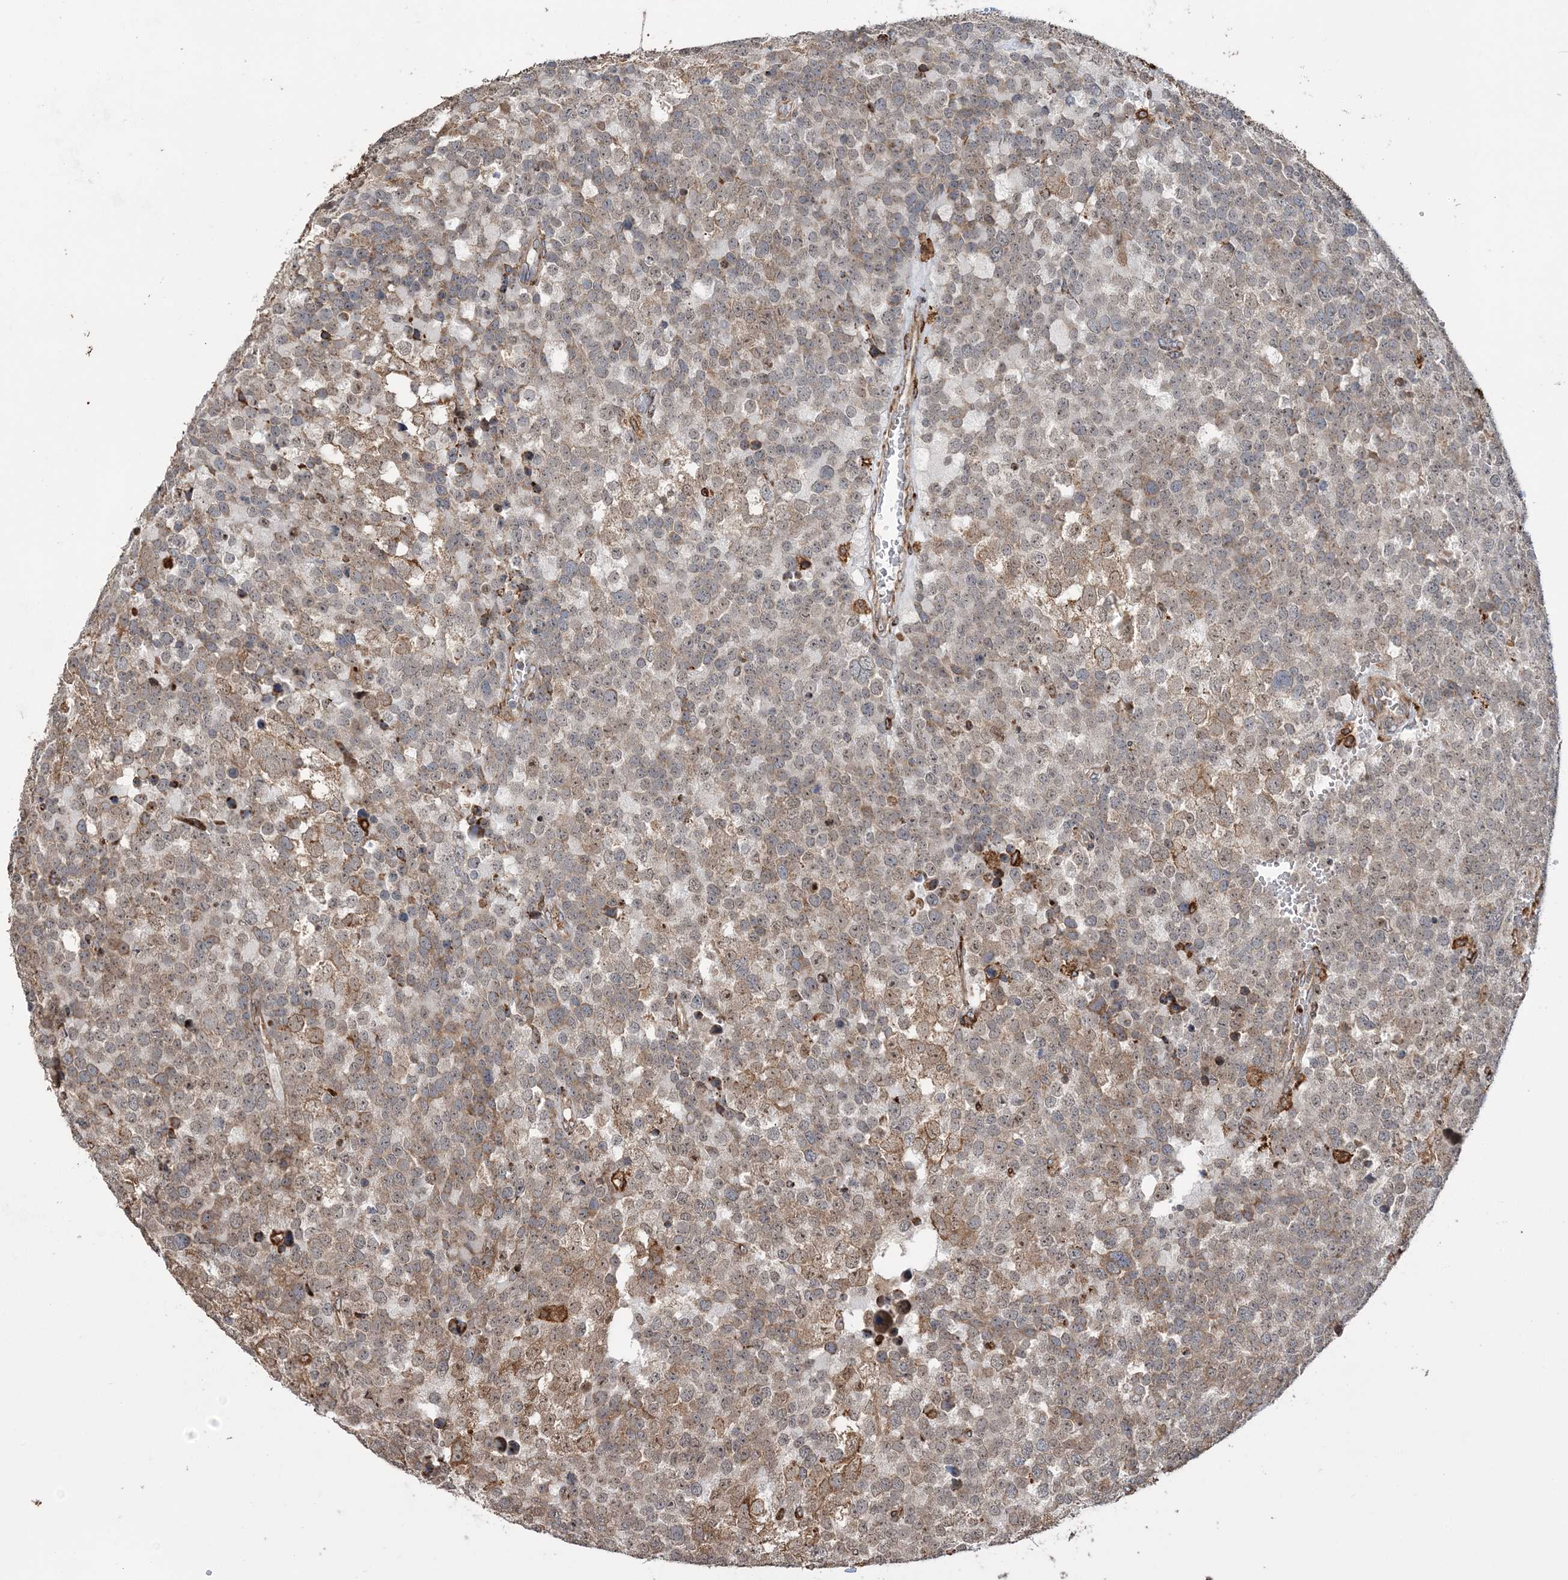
{"staining": {"intensity": "moderate", "quantity": "25%-75%", "location": "cytoplasmic/membranous"}, "tissue": "testis cancer", "cell_type": "Tumor cells", "image_type": "cancer", "snomed": [{"axis": "morphology", "description": "Seminoma, NOS"}, {"axis": "topography", "description": "Testis"}], "caption": "DAB (3,3'-diaminobenzidine) immunohistochemical staining of human testis cancer exhibits moderate cytoplasmic/membranous protein staining in about 25%-75% of tumor cells.", "gene": "WDR12", "patient": {"sex": "male", "age": 71}}